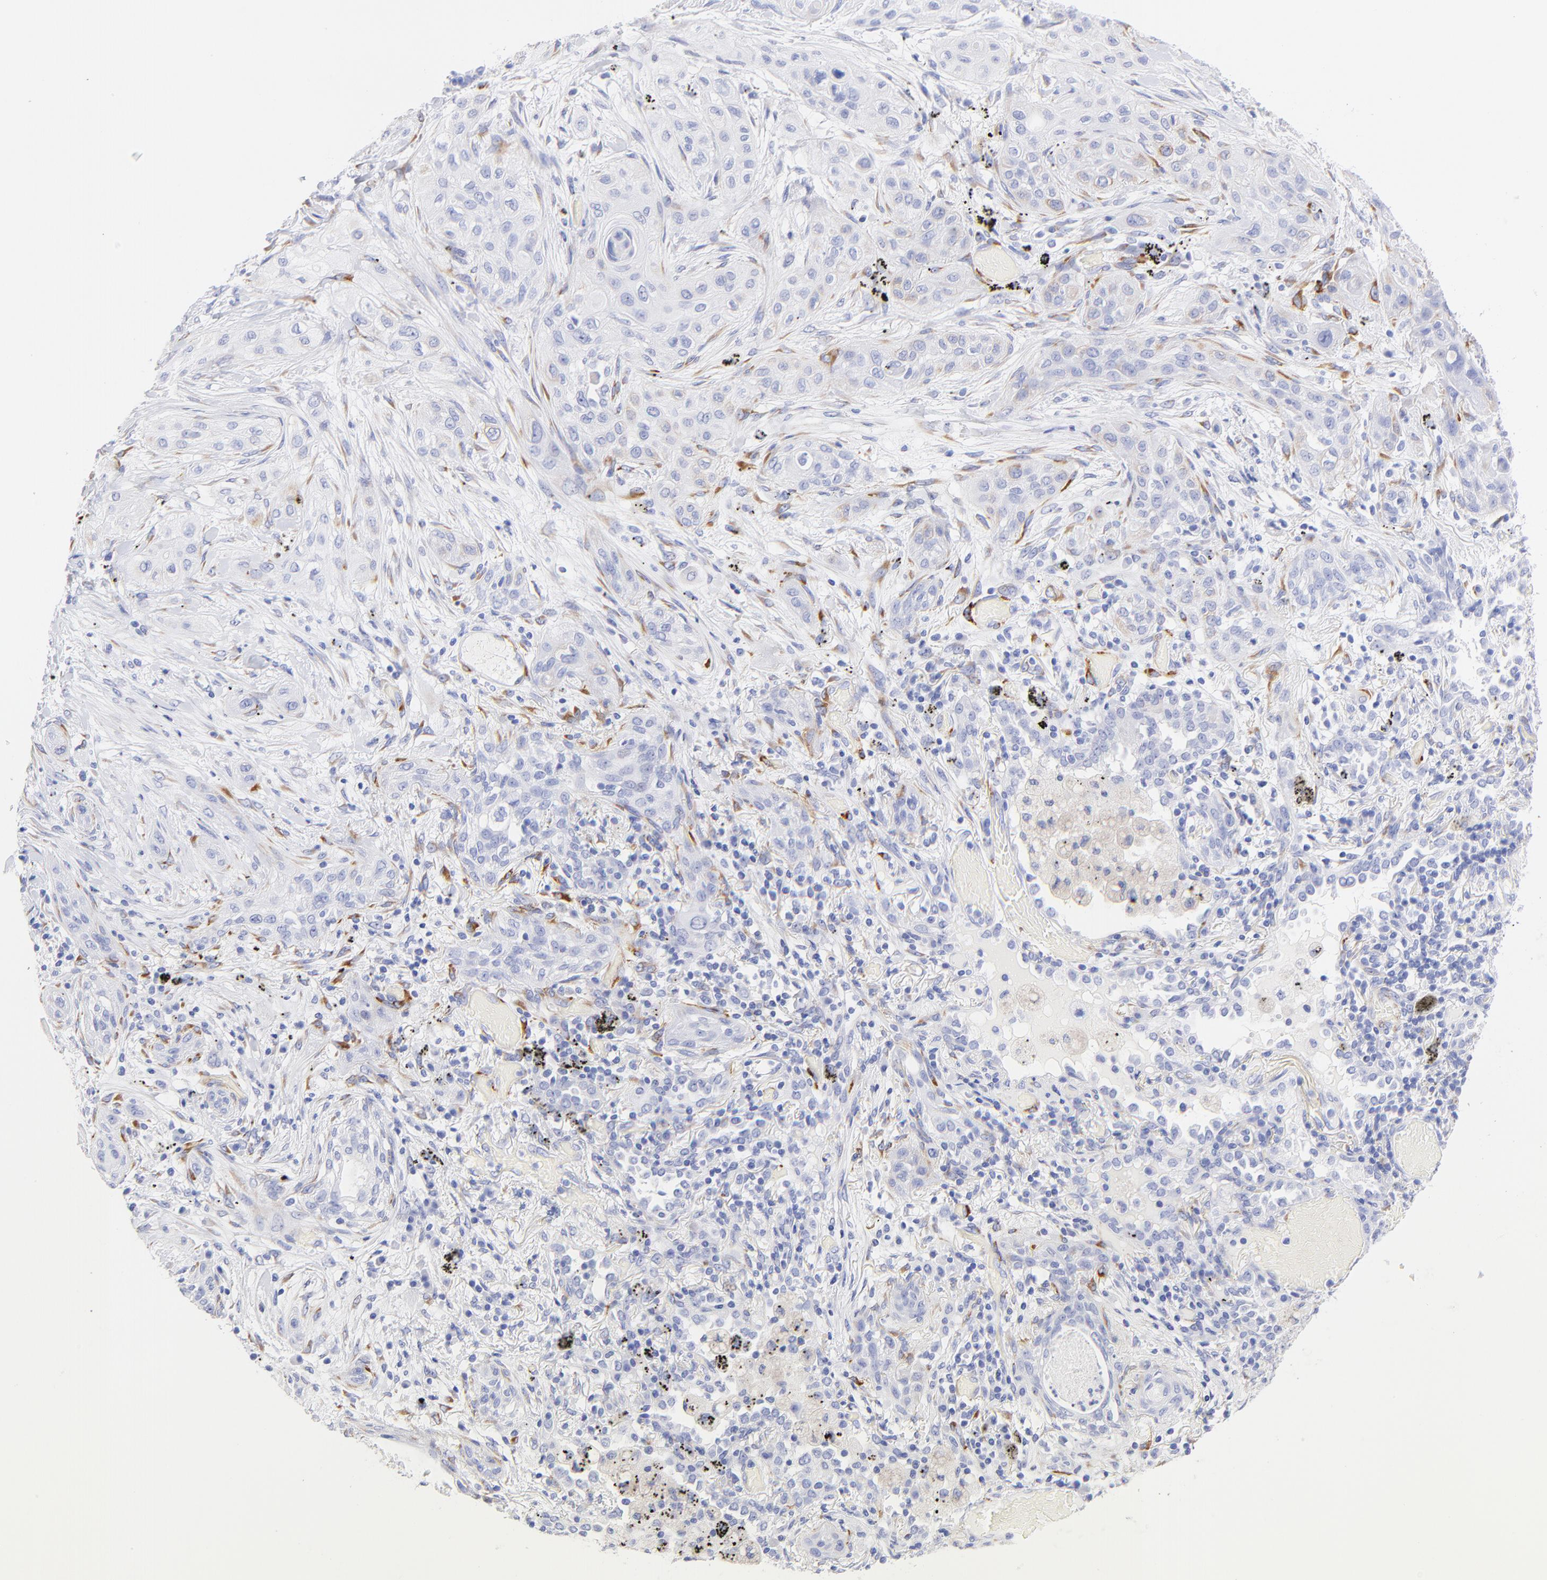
{"staining": {"intensity": "negative", "quantity": "none", "location": "none"}, "tissue": "lung cancer", "cell_type": "Tumor cells", "image_type": "cancer", "snomed": [{"axis": "morphology", "description": "Squamous cell carcinoma, NOS"}, {"axis": "topography", "description": "Lung"}], "caption": "Immunohistochemistry (IHC) micrograph of human lung cancer stained for a protein (brown), which reveals no expression in tumor cells.", "gene": "C1QTNF6", "patient": {"sex": "female", "age": 47}}